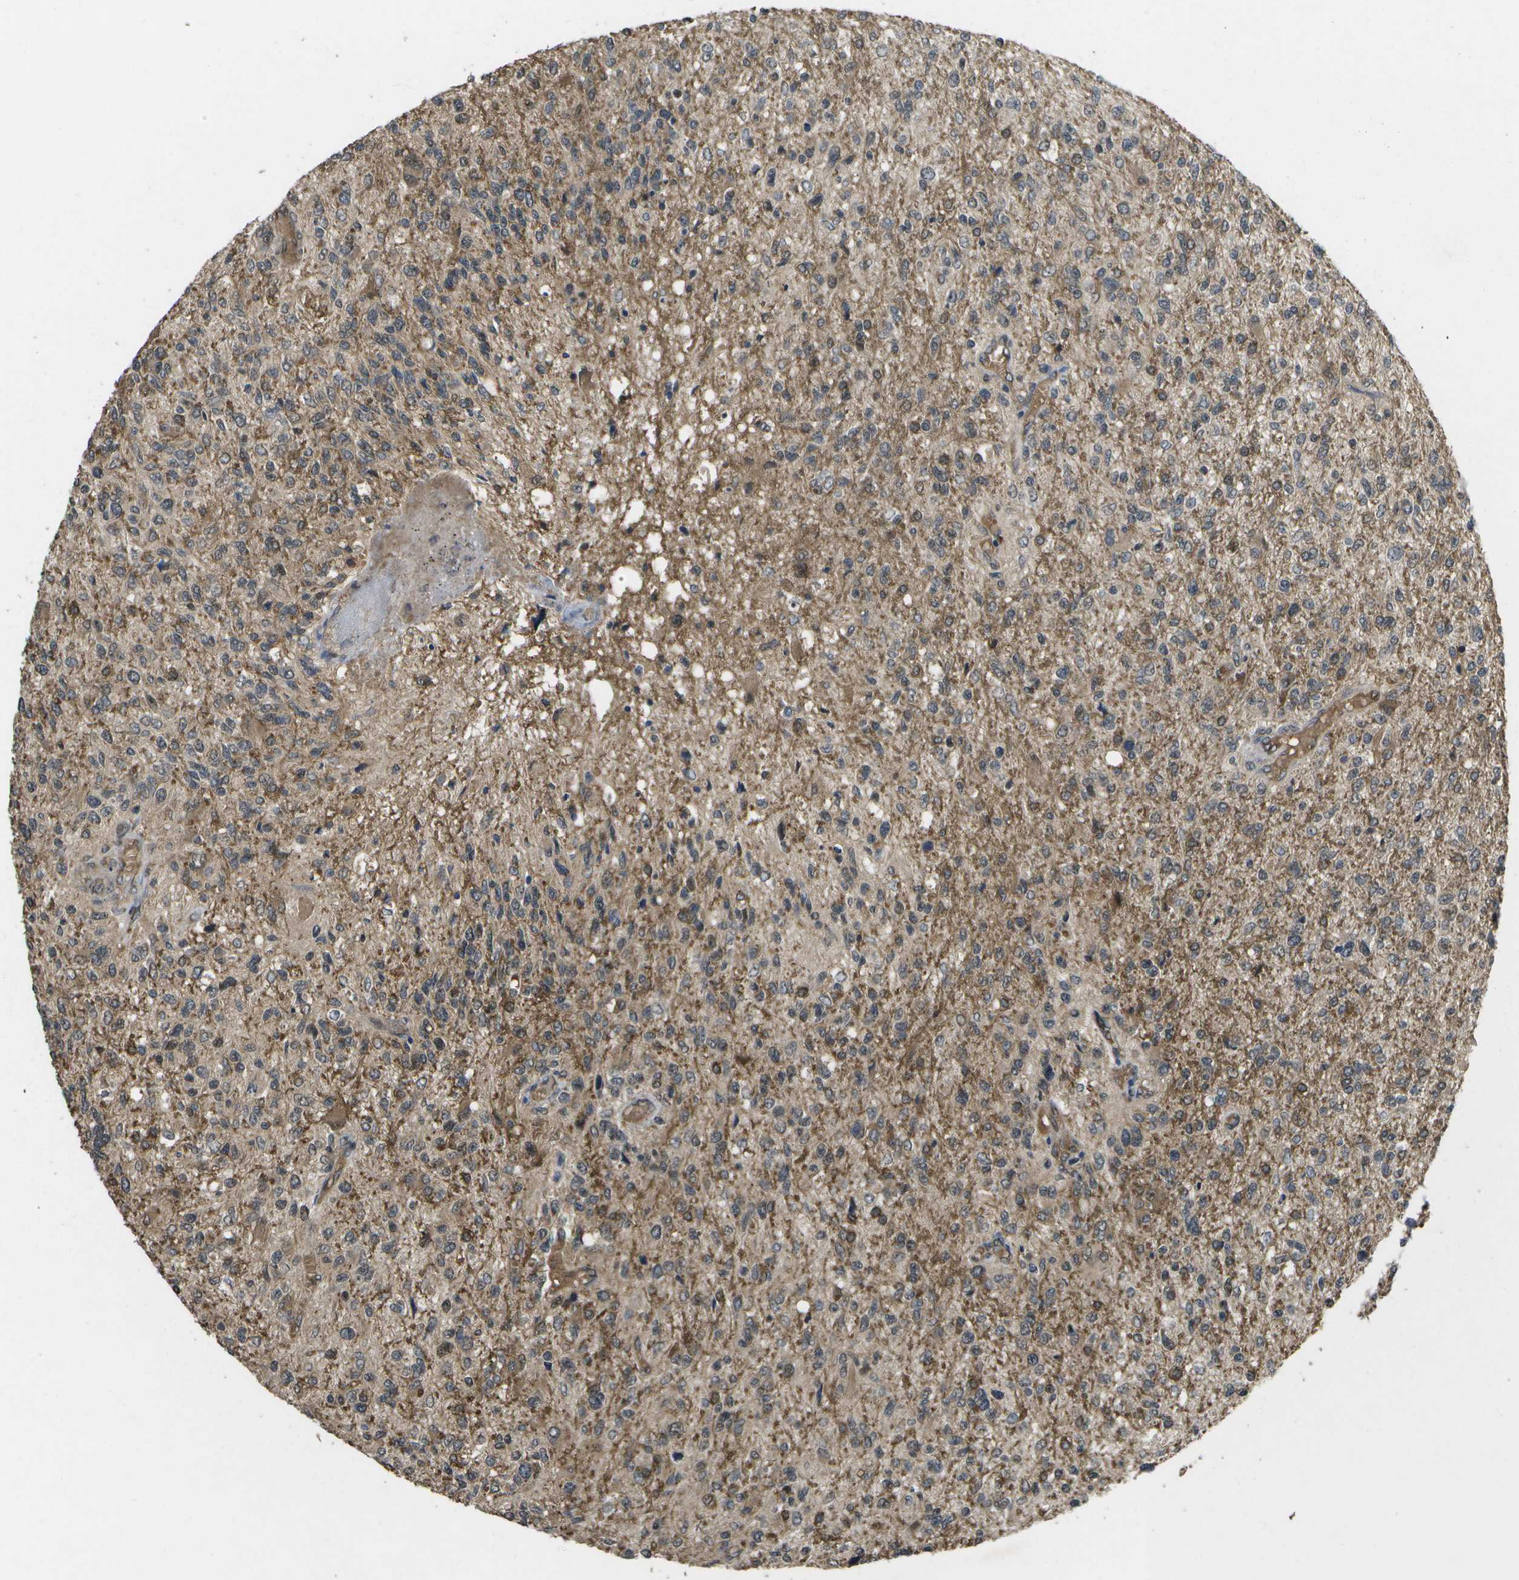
{"staining": {"intensity": "moderate", "quantity": "<25%", "location": "cytoplasmic/membranous"}, "tissue": "glioma", "cell_type": "Tumor cells", "image_type": "cancer", "snomed": [{"axis": "morphology", "description": "Glioma, malignant, High grade"}, {"axis": "topography", "description": "Cerebral cortex"}], "caption": "Tumor cells reveal moderate cytoplasmic/membranous positivity in approximately <25% of cells in glioma.", "gene": "ALAS1", "patient": {"sex": "male", "age": 76}}